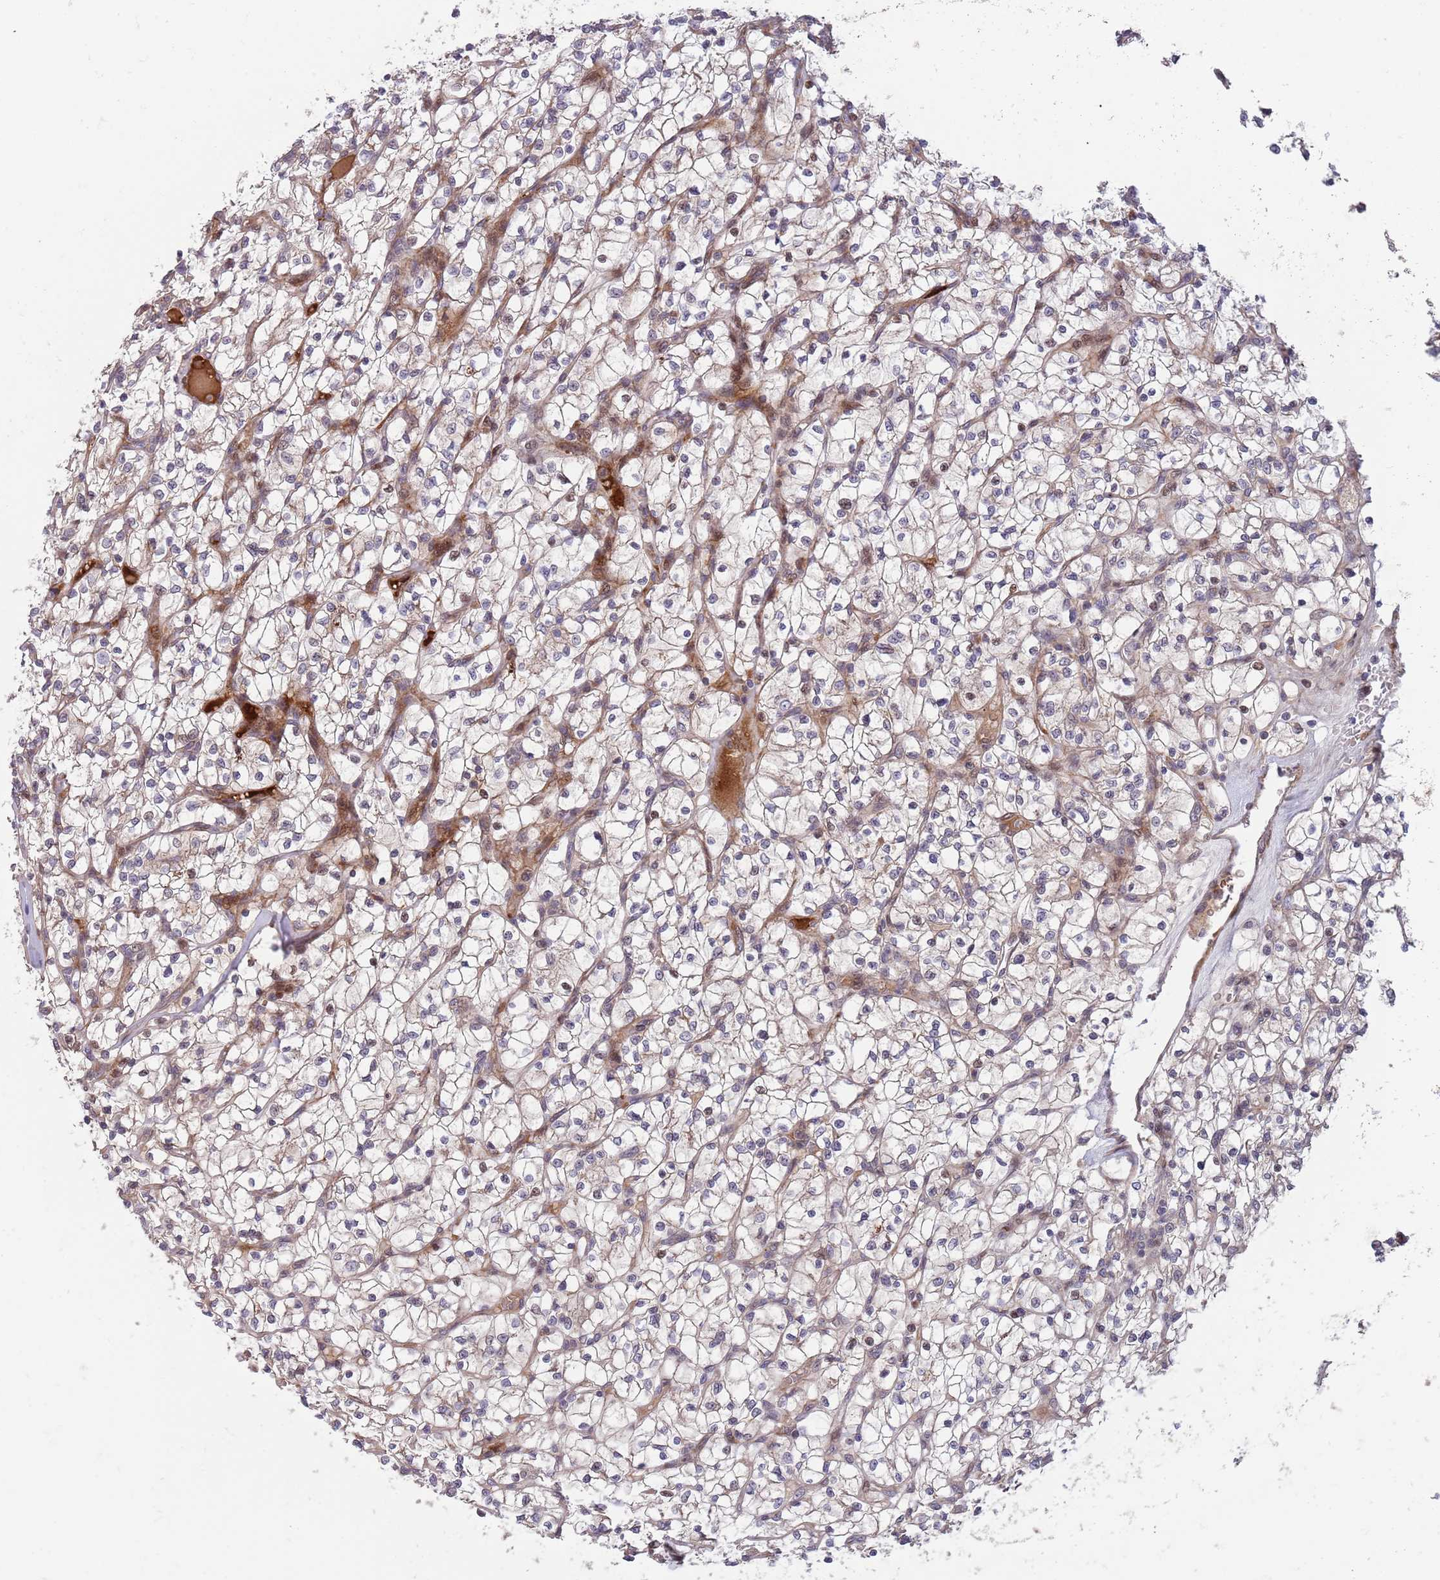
{"staining": {"intensity": "negative", "quantity": "none", "location": "none"}, "tissue": "renal cancer", "cell_type": "Tumor cells", "image_type": "cancer", "snomed": [{"axis": "morphology", "description": "Adenocarcinoma, NOS"}, {"axis": "topography", "description": "Kidney"}], "caption": "DAB immunohistochemical staining of renal cancer shows no significant positivity in tumor cells. (DAB (3,3'-diaminobenzidine) IHC with hematoxylin counter stain).", "gene": "NT5DC4", "patient": {"sex": "female", "age": 64}}